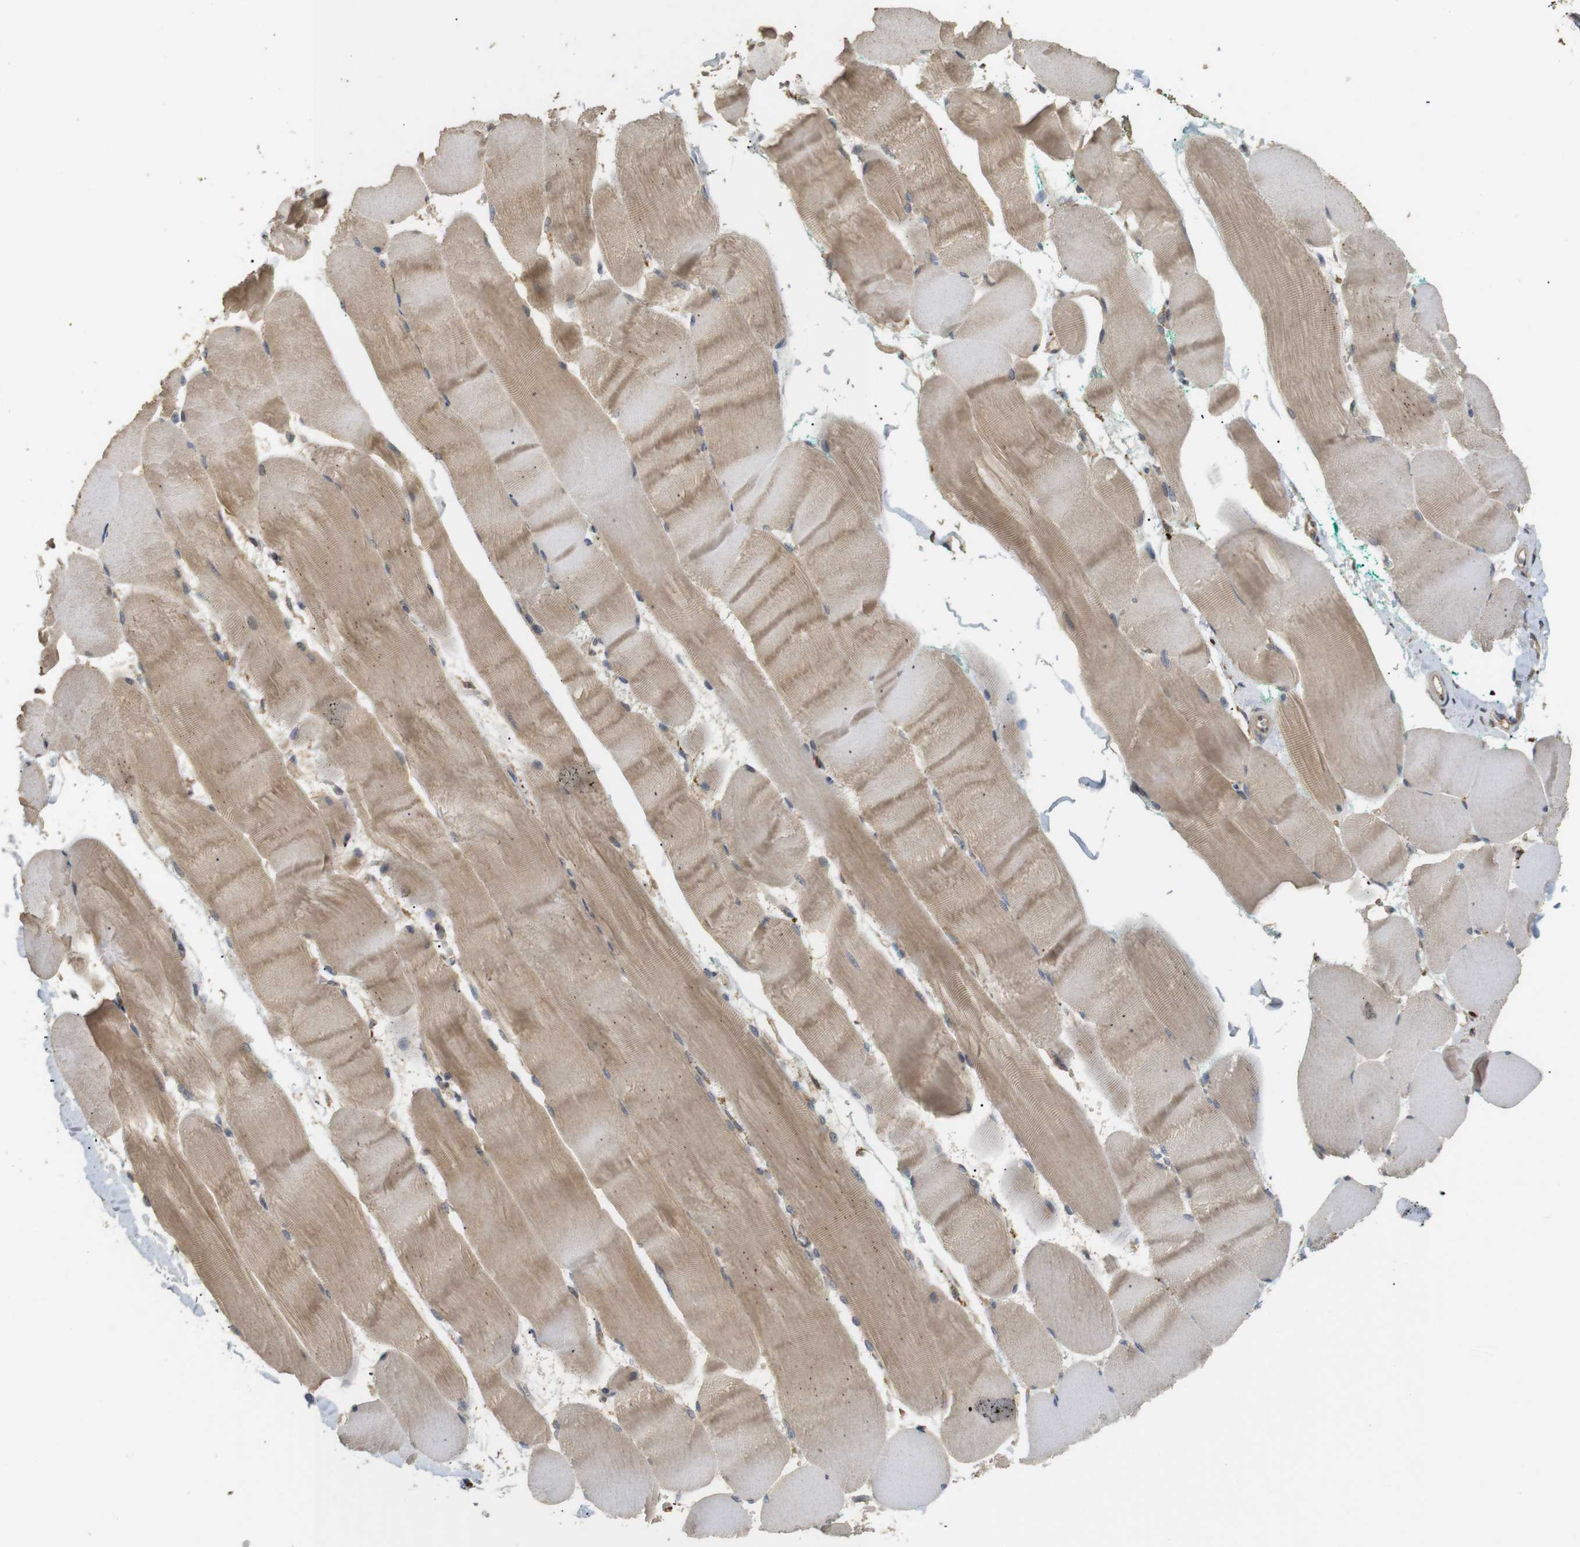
{"staining": {"intensity": "weak", "quantity": ">75%", "location": "cytoplasmic/membranous"}, "tissue": "skeletal muscle", "cell_type": "Myocytes", "image_type": "normal", "snomed": [{"axis": "morphology", "description": "Normal tissue, NOS"}, {"axis": "morphology", "description": "Squamous cell carcinoma, NOS"}, {"axis": "topography", "description": "Skeletal muscle"}], "caption": "Immunohistochemistry (IHC) histopathology image of benign human skeletal muscle stained for a protein (brown), which displays low levels of weak cytoplasmic/membranous positivity in approximately >75% of myocytes.", "gene": "KSR1", "patient": {"sex": "male", "age": 51}}